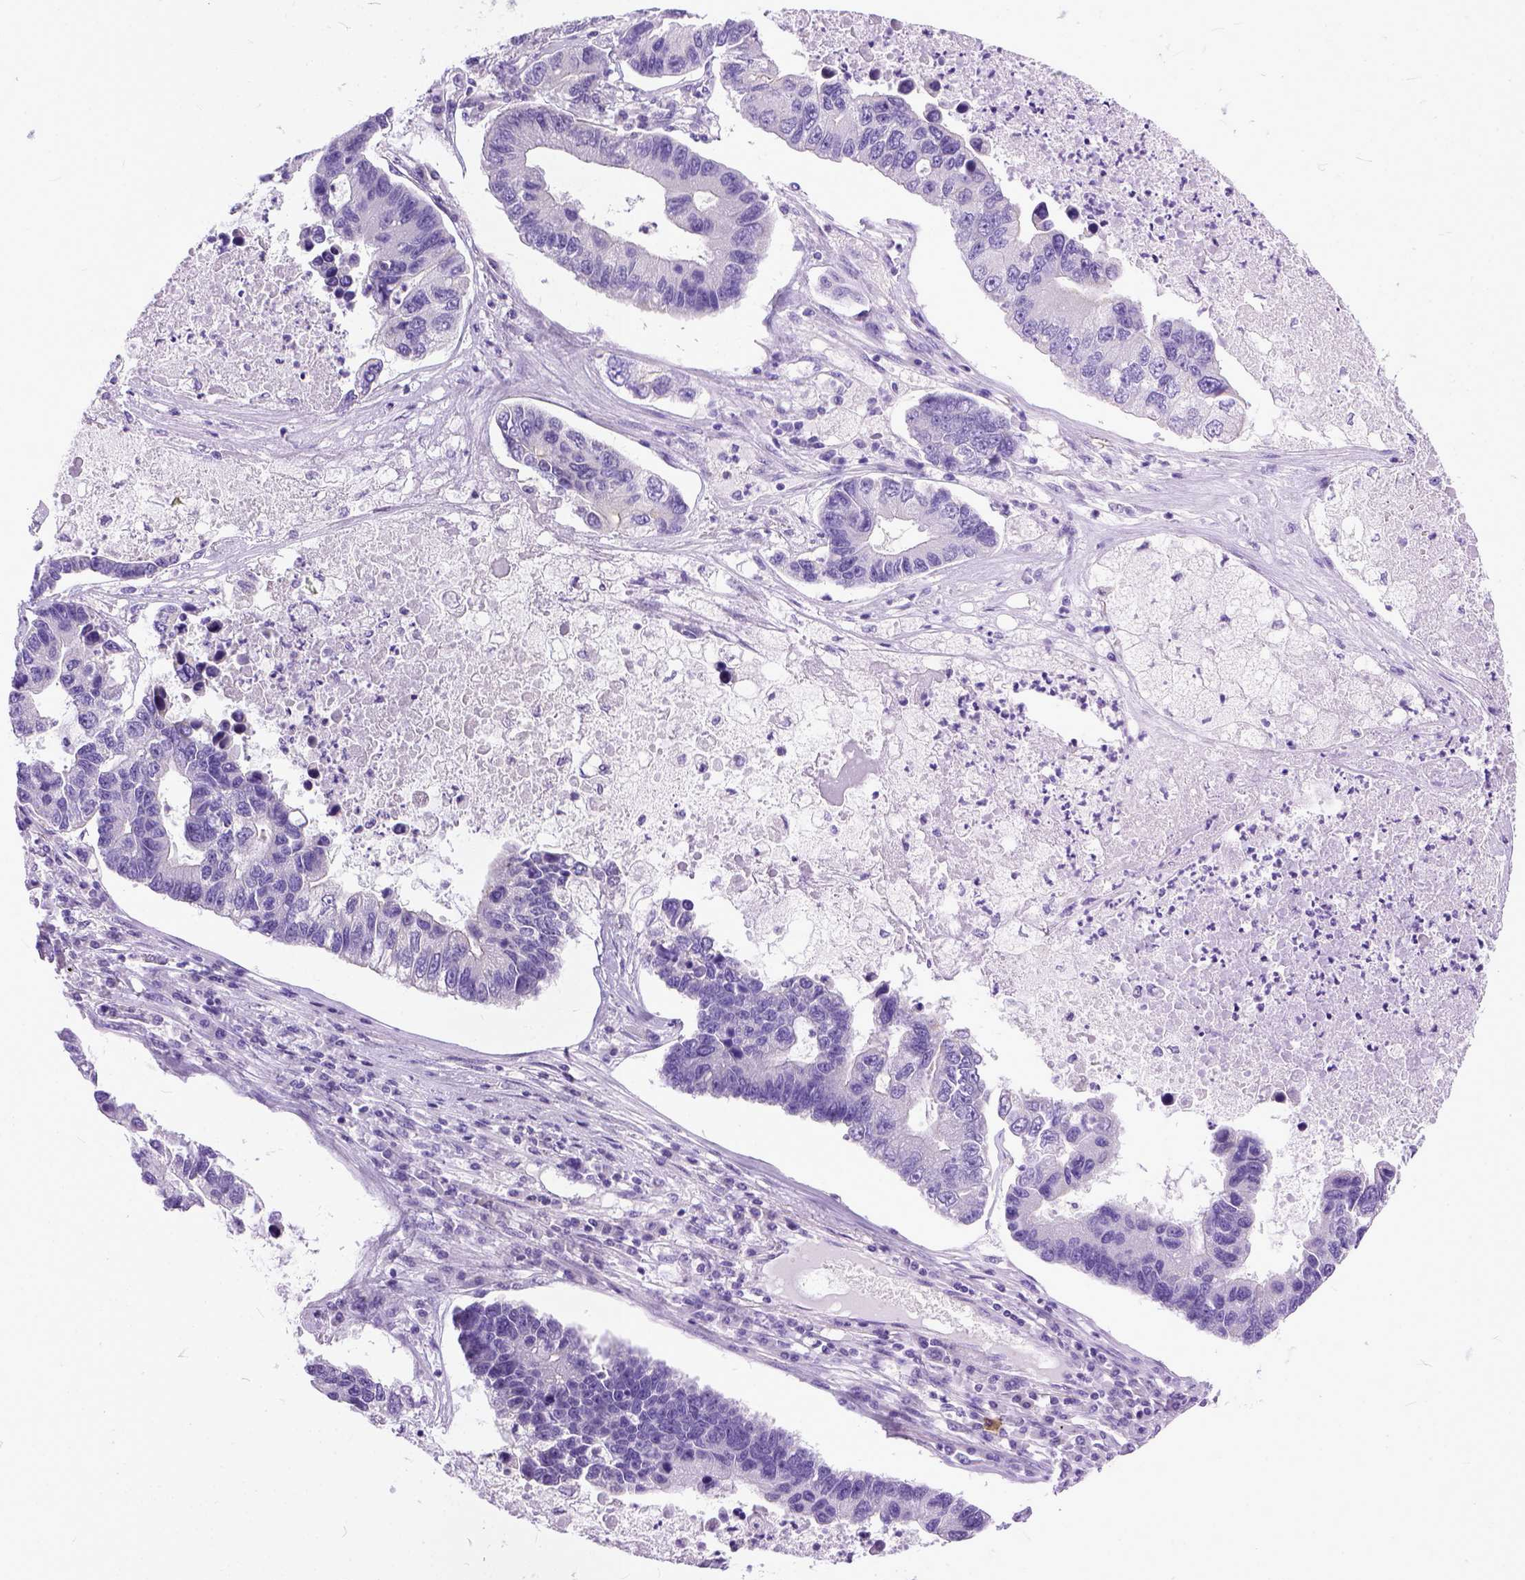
{"staining": {"intensity": "negative", "quantity": "none", "location": "none"}, "tissue": "lung cancer", "cell_type": "Tumor cells", "image_type": "cancer", "snomed": [{"axis": "morphology", "description": "Adenocarcinoma, NOS"}, {"axis": "topography", "description": "Bronchus"}, {"axis": "topography", "description": "Lung"}], "caption": "Immunohistochemistry of human adenocarcinoma (lung) exhibits no staining in tumor cells.", "gene": "PPL", "patient": {"sex": "female", "age": 51}}